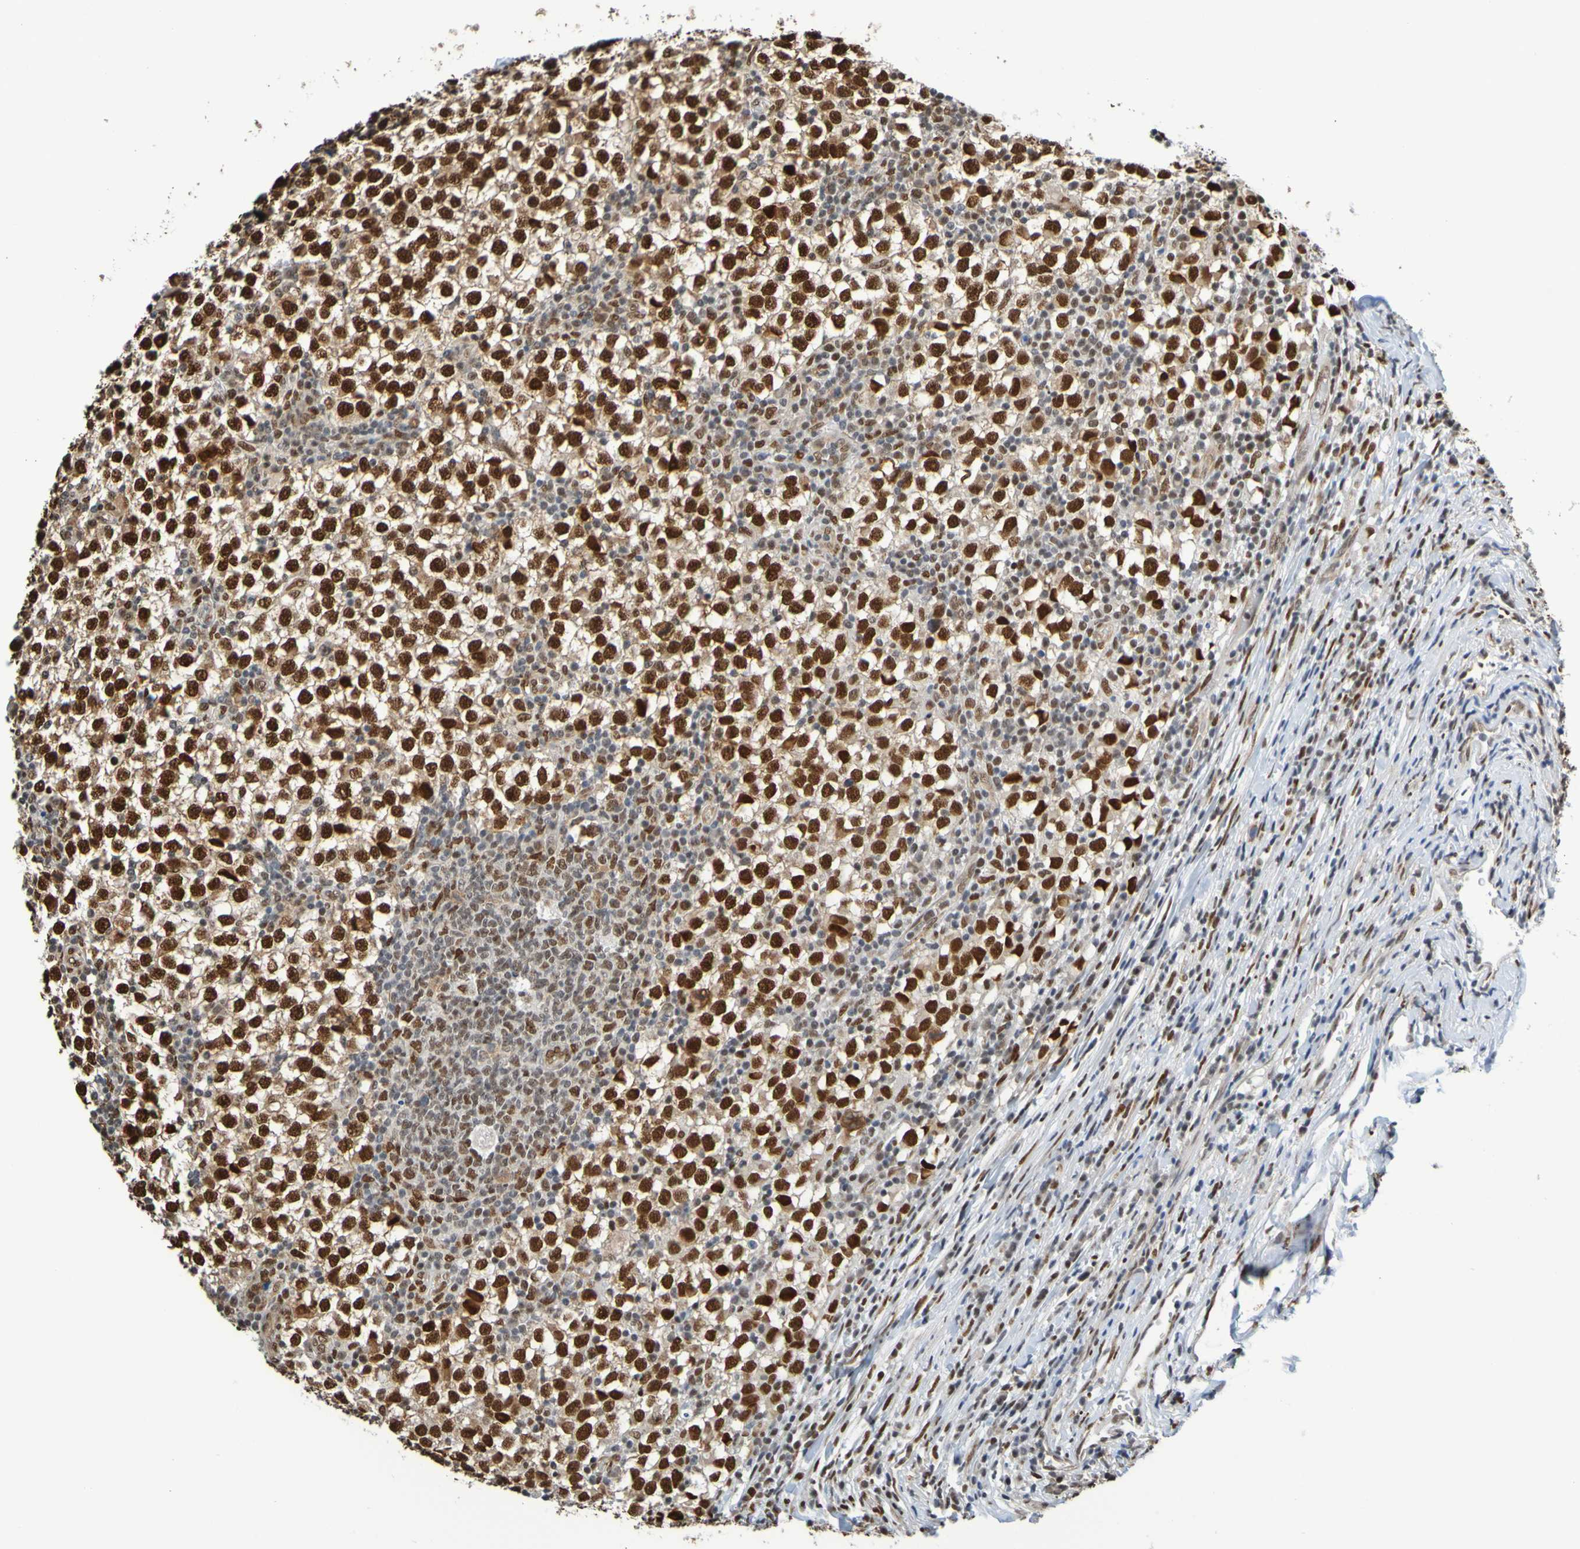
{"staining": {"intensity": "strong", "quantity": ">75%", "location": "nuclear"}, "tissue": "testis cancer", "cell_type": "Tumor cells", "image_type": "cancer", "snomed": [{"axis": "morphology", "description": "Seminoma, NOS"}, {"axis": "topography", "description": "Testis"}], "caption": "Testis seminoma stained with DAB immunohistochemistry exhibits high levels of strong nuclear positivity in approximately >75% of tumor cells.", "gene": "HDAC2", "patient": {"sex": "male", "age": 65}}